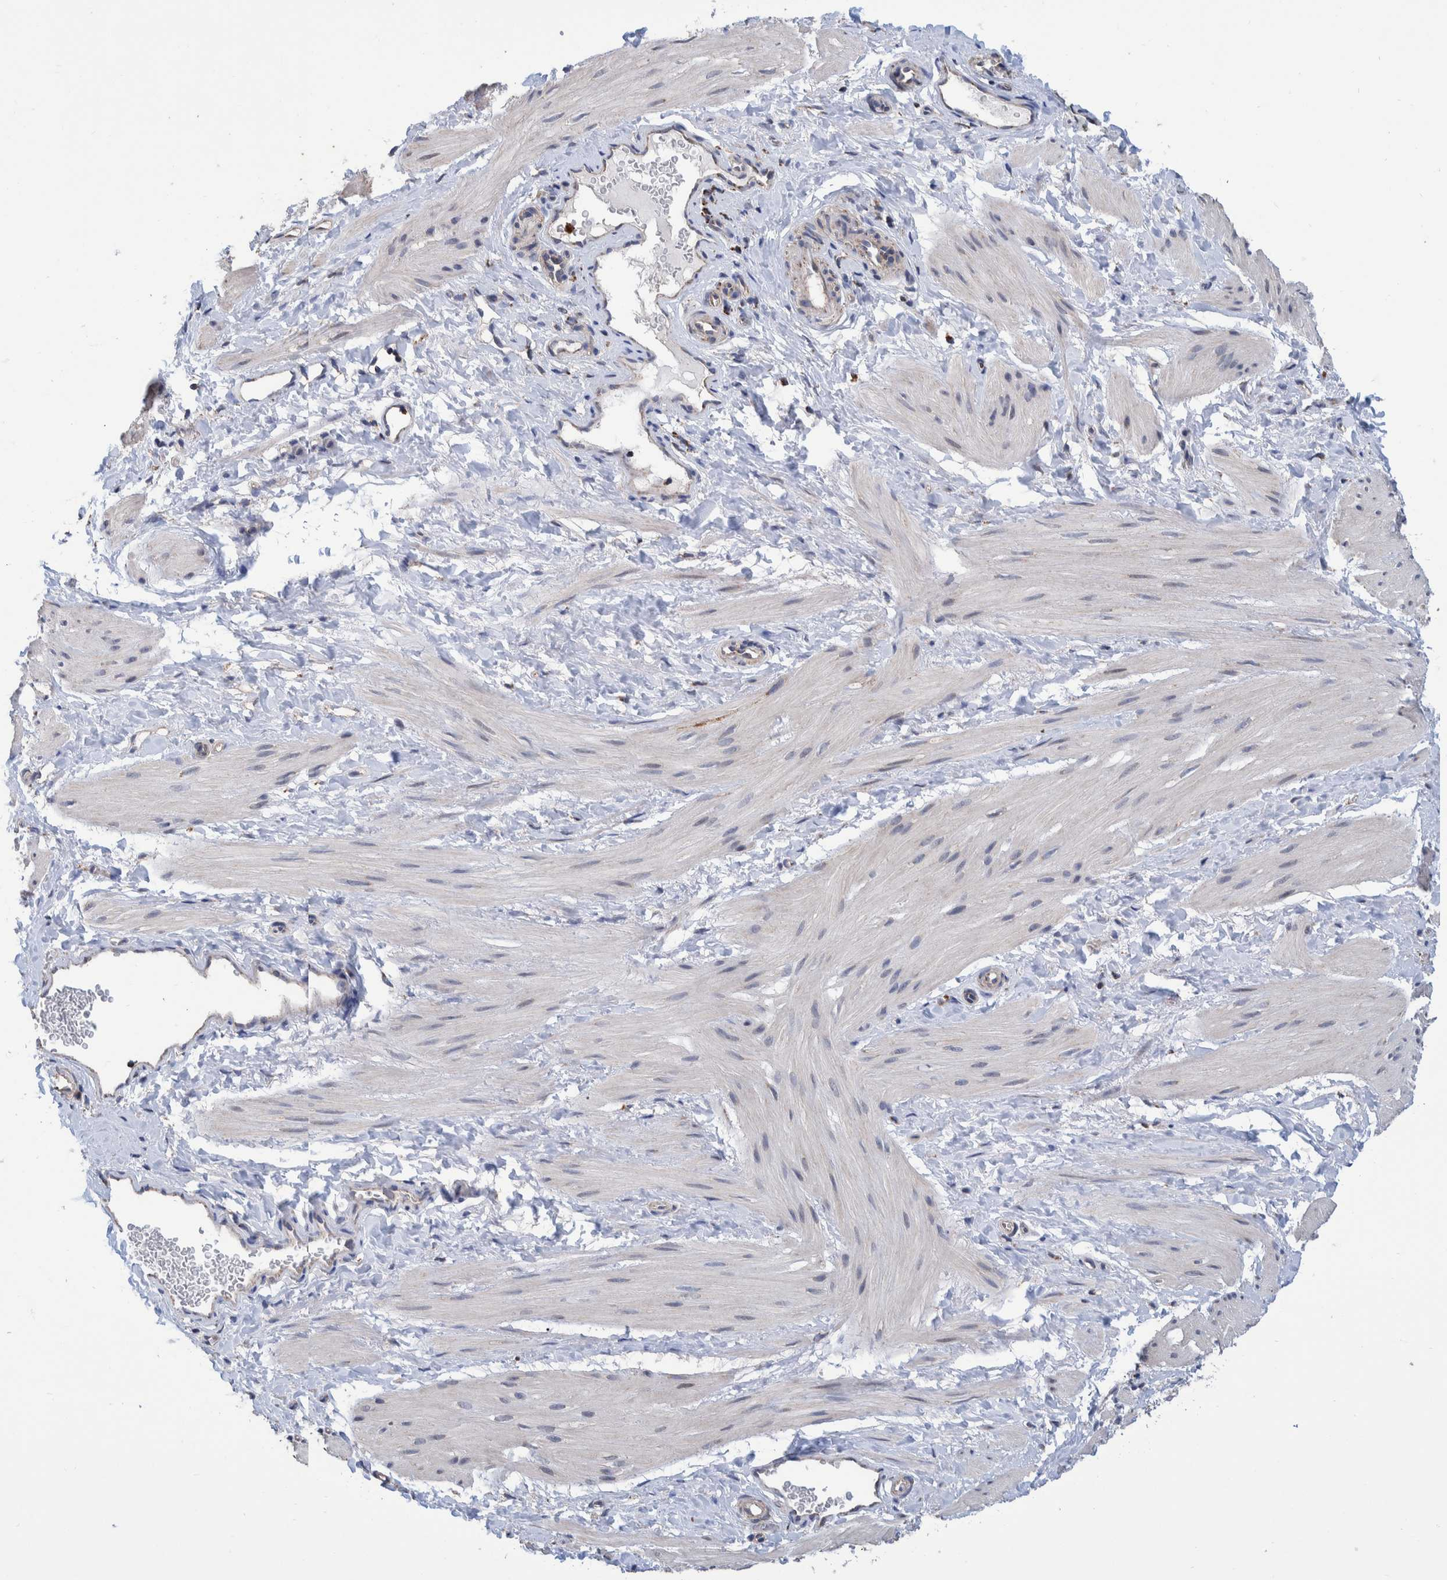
{"staining": {"intensity": "negative", "quantity": "none", "location": "none"}, "tissue": "smooth muscle", "cell_type": "Smooth muscle cells", "image_type": "normal", "snomed": [{"axis": "morphology", "description": "Normal tissue, NOS"}, {"axis": "topography", "description": "Smooth muscle"}], "caption": "IHC of unremarkable human smooth muscle demonstrates no expression in smooth muscle cells.", "gene": "DECR1", "patient": {"sex": "male", "age": 16}}